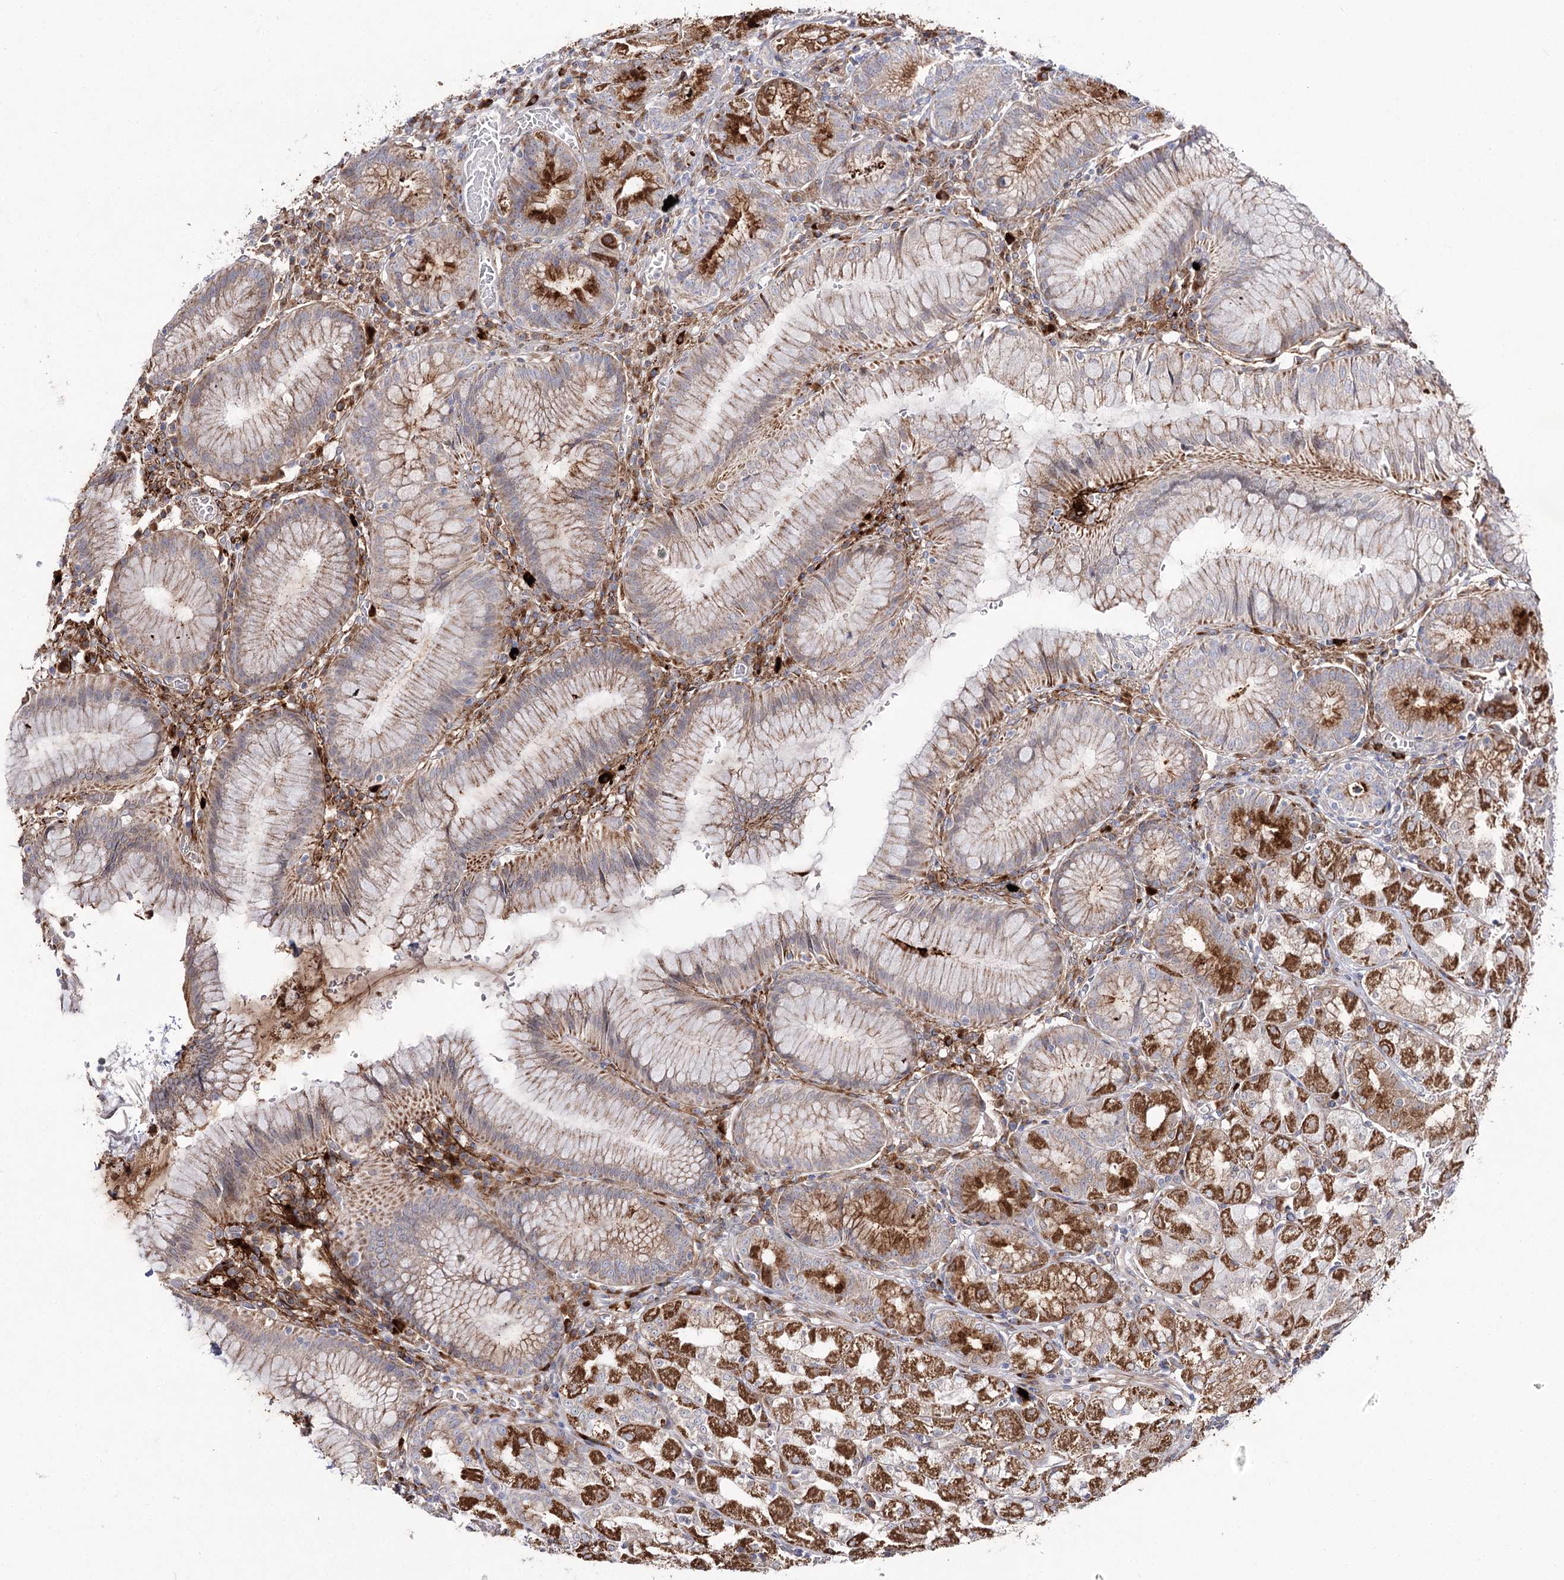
{"staining": {"intensity": "moderate", "quantity": "25%-75%", "location": "cytoplasmic/membranous"}, "tissue": "stomach", "cell_type": "Glandular cells", "image_type": "normal", "snomed": [{"axis": "morphology", "description": "Normal tissue, NOS"}, {"axis": "topography", "description": "Stomach"}], "caption": "Protein analysis of benign stomach shows moderate cytoplasmic/membranous staining in approximately 25%-75% of glandular cells.", "gene": "C11orf80", "patient": {"sex": "male", "age": 55}}